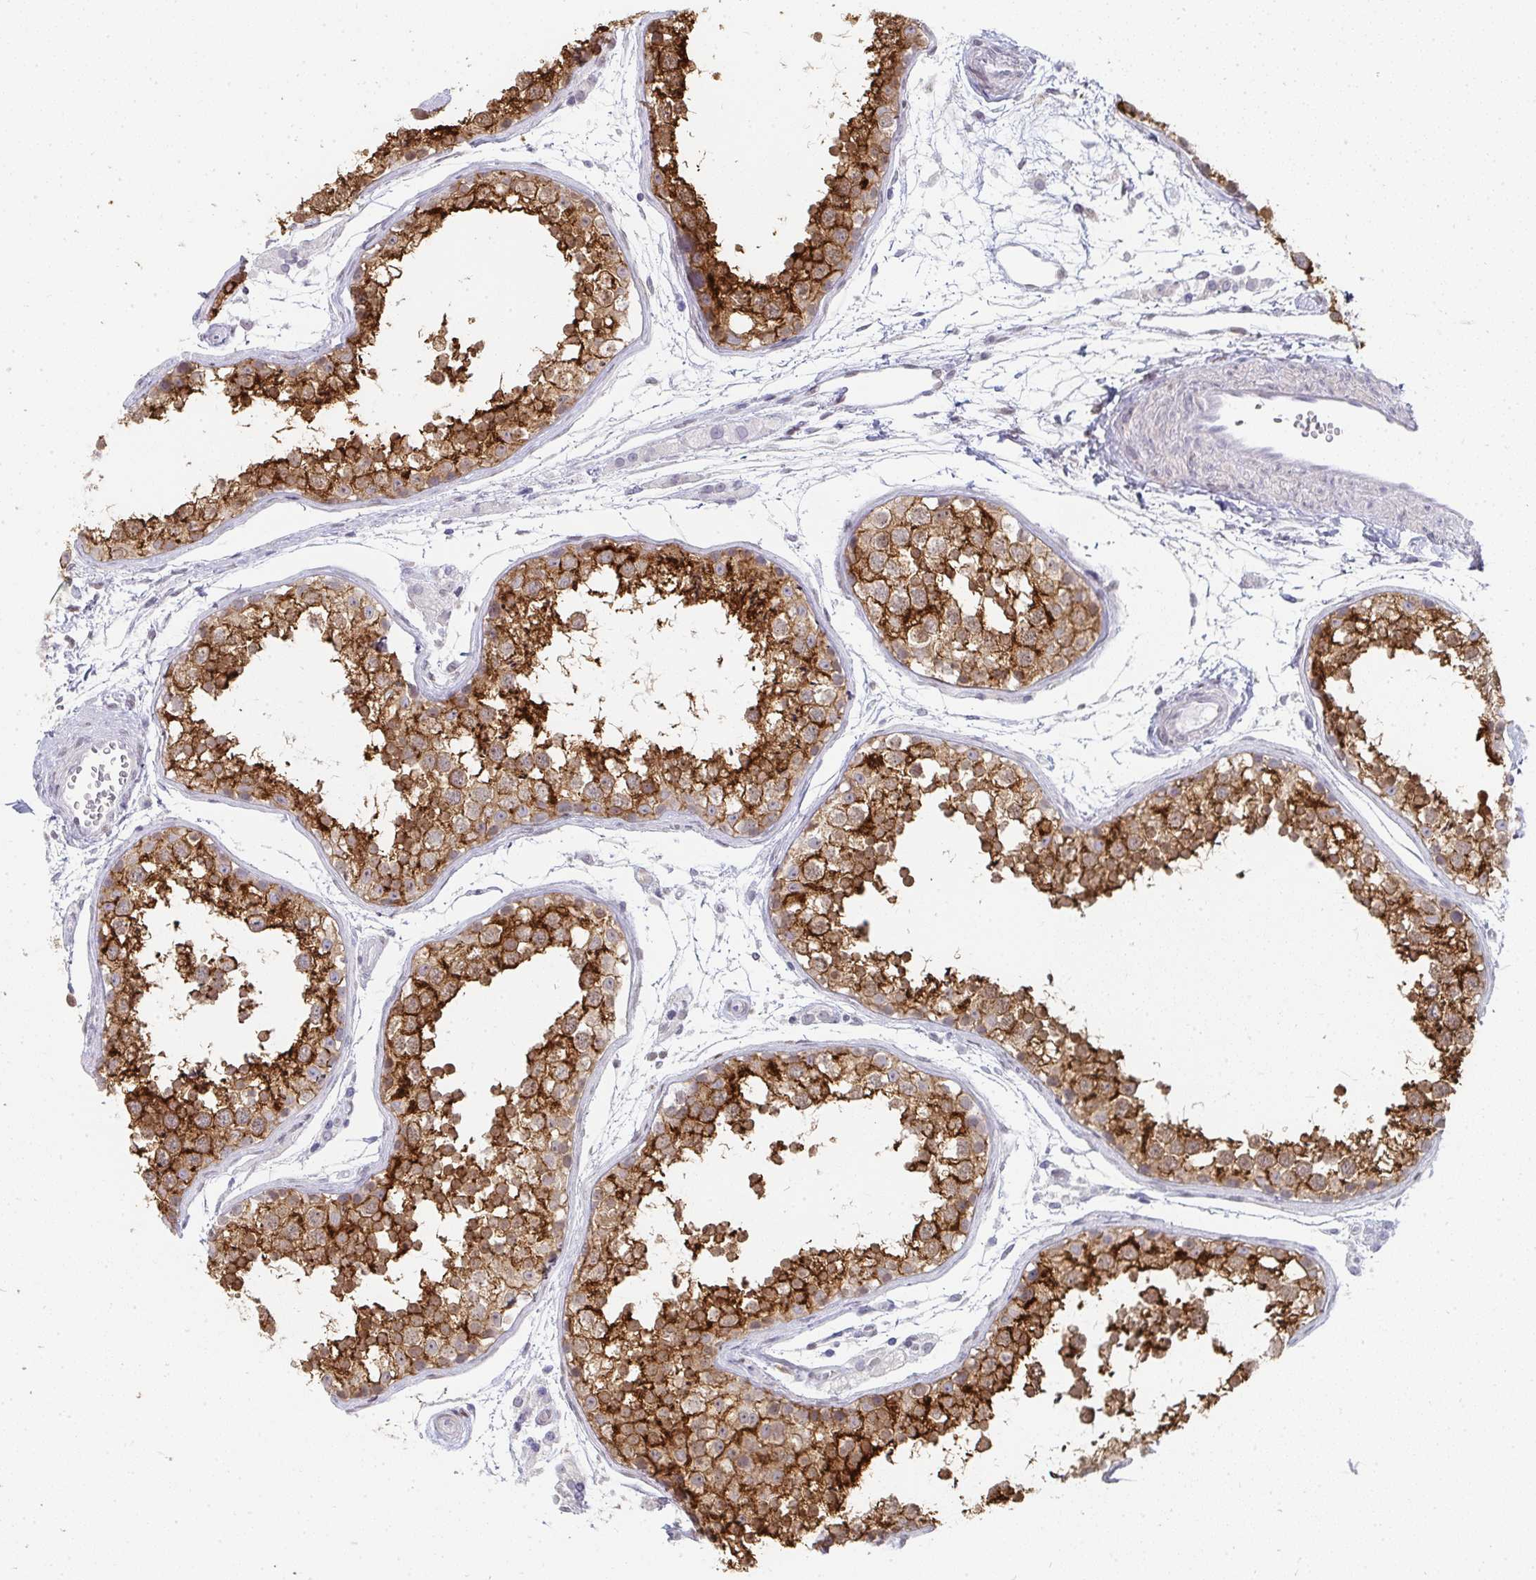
{"staining": {"intensity": "strong", "quantity": ">75%", "location": "cytoplasmic/membranous"}, "tissue": "testis", "cell_type": "Cells in seminiferous ducts", "image_type": "normal", "snomed": [{"axis": "morphology", "description": "Normal tissue, NOS"}, {"axis": "topography", "description": "Testis"}], "caption": "This histopathology image displays immunohistochemistry (IHC) staining of benign human testis, with high strong cytoplasmic/membranous expression in approximately >75% of cells in seminiferous ducts.", "gene": "PRND", "patient": {"sex": "male", "age": 29}}